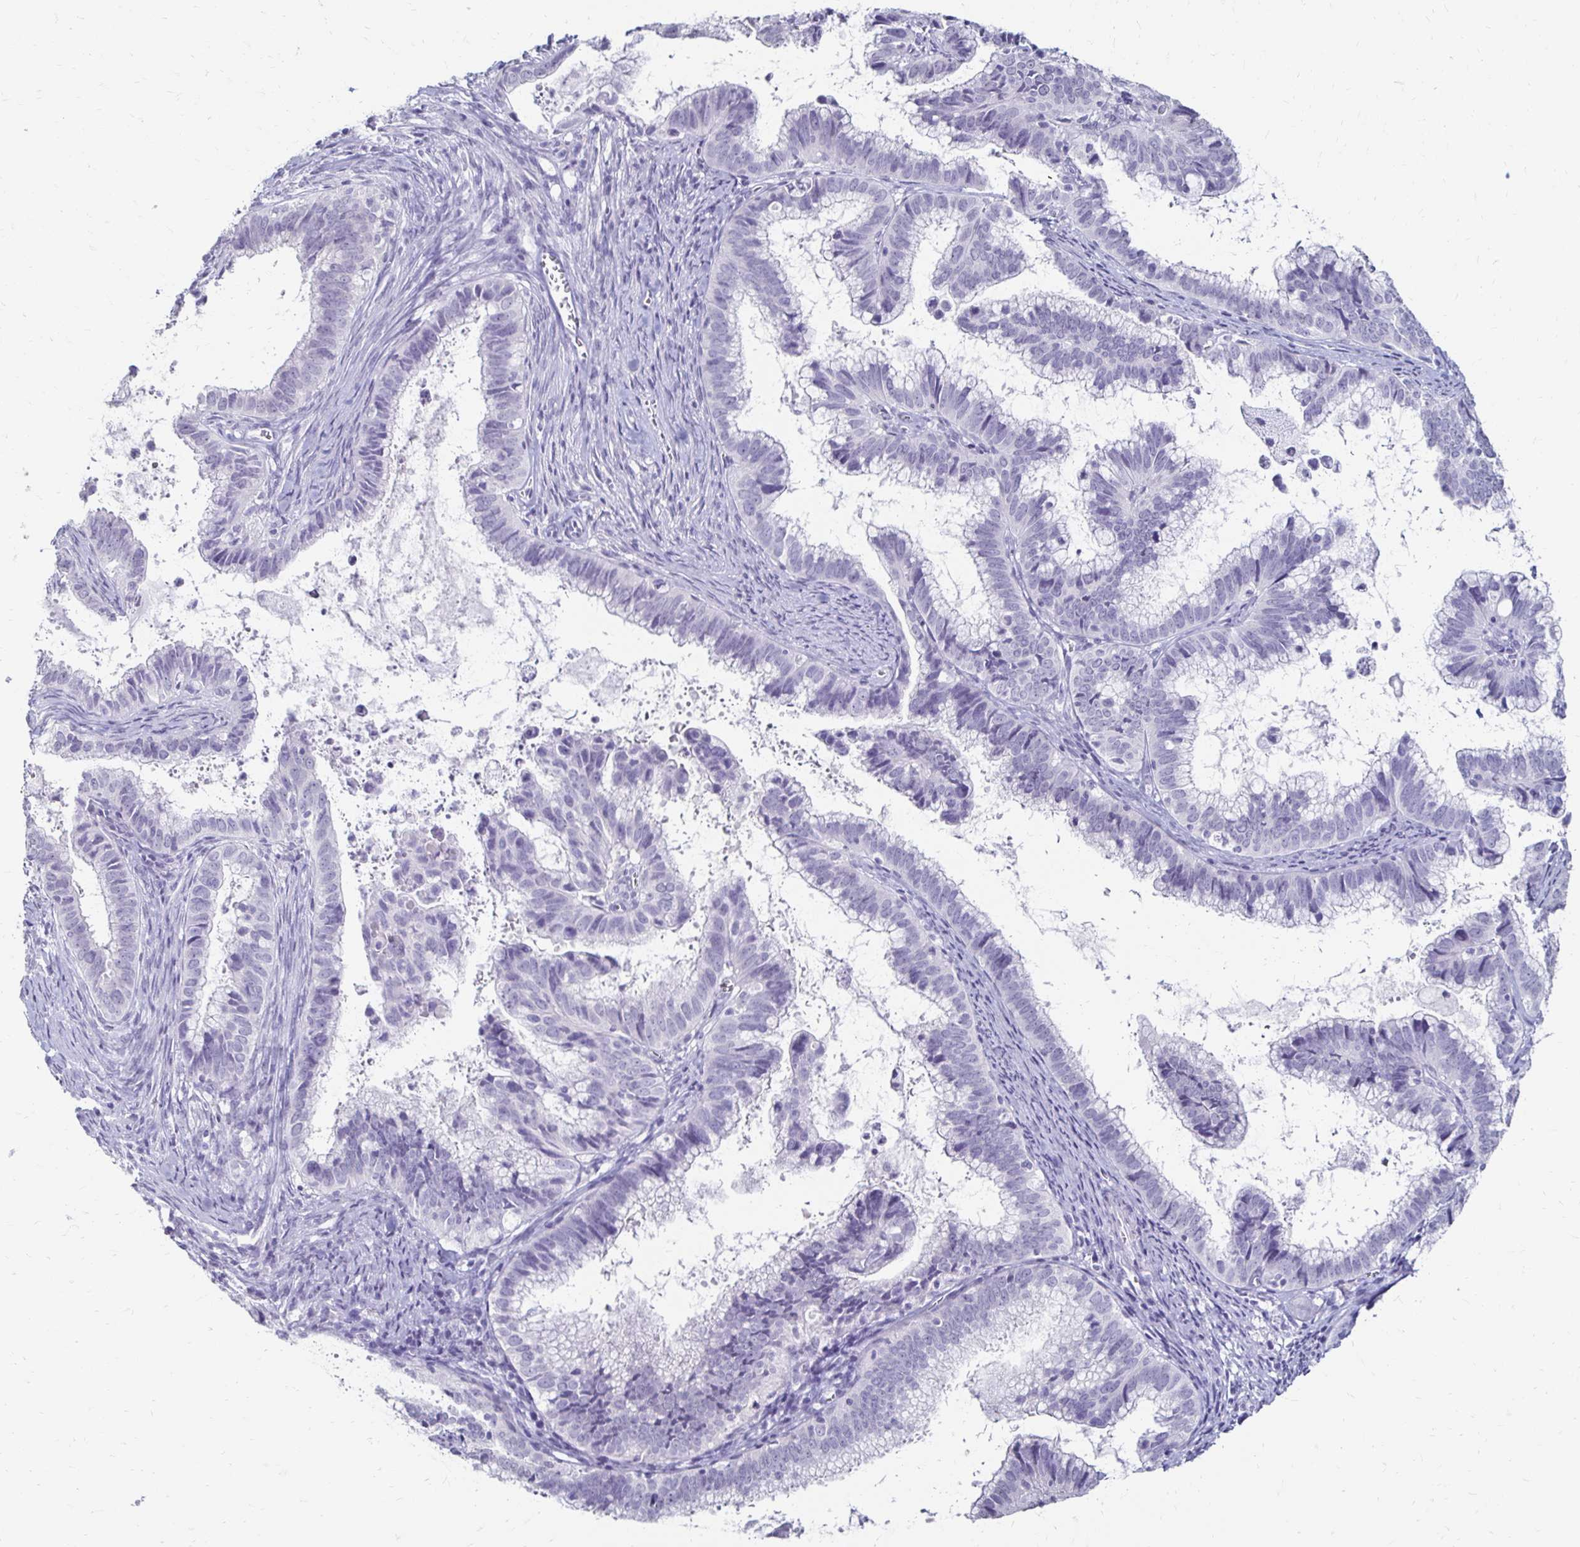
{"staining": {"intensity": "negative", "quantity": "none", "location": "none"}, "tissue": "cervical cancer", "cell_type": "Tumor cells", "image_type": "cancer", "snomed": [{"axis": "morphology", "description": "Adenocarcinoma, NOS"}, {"axis": "topography", "description": "Cervix"}], "caption": "Photomicrograph shows no protein expression in tumor cells of cervical cancer (adenocarcinoma) tissue. (DAB immunohistochemistry (IHC), high magnification).", "gene": "TOMM34", "patient": {"sex": "female", "age": 61}}